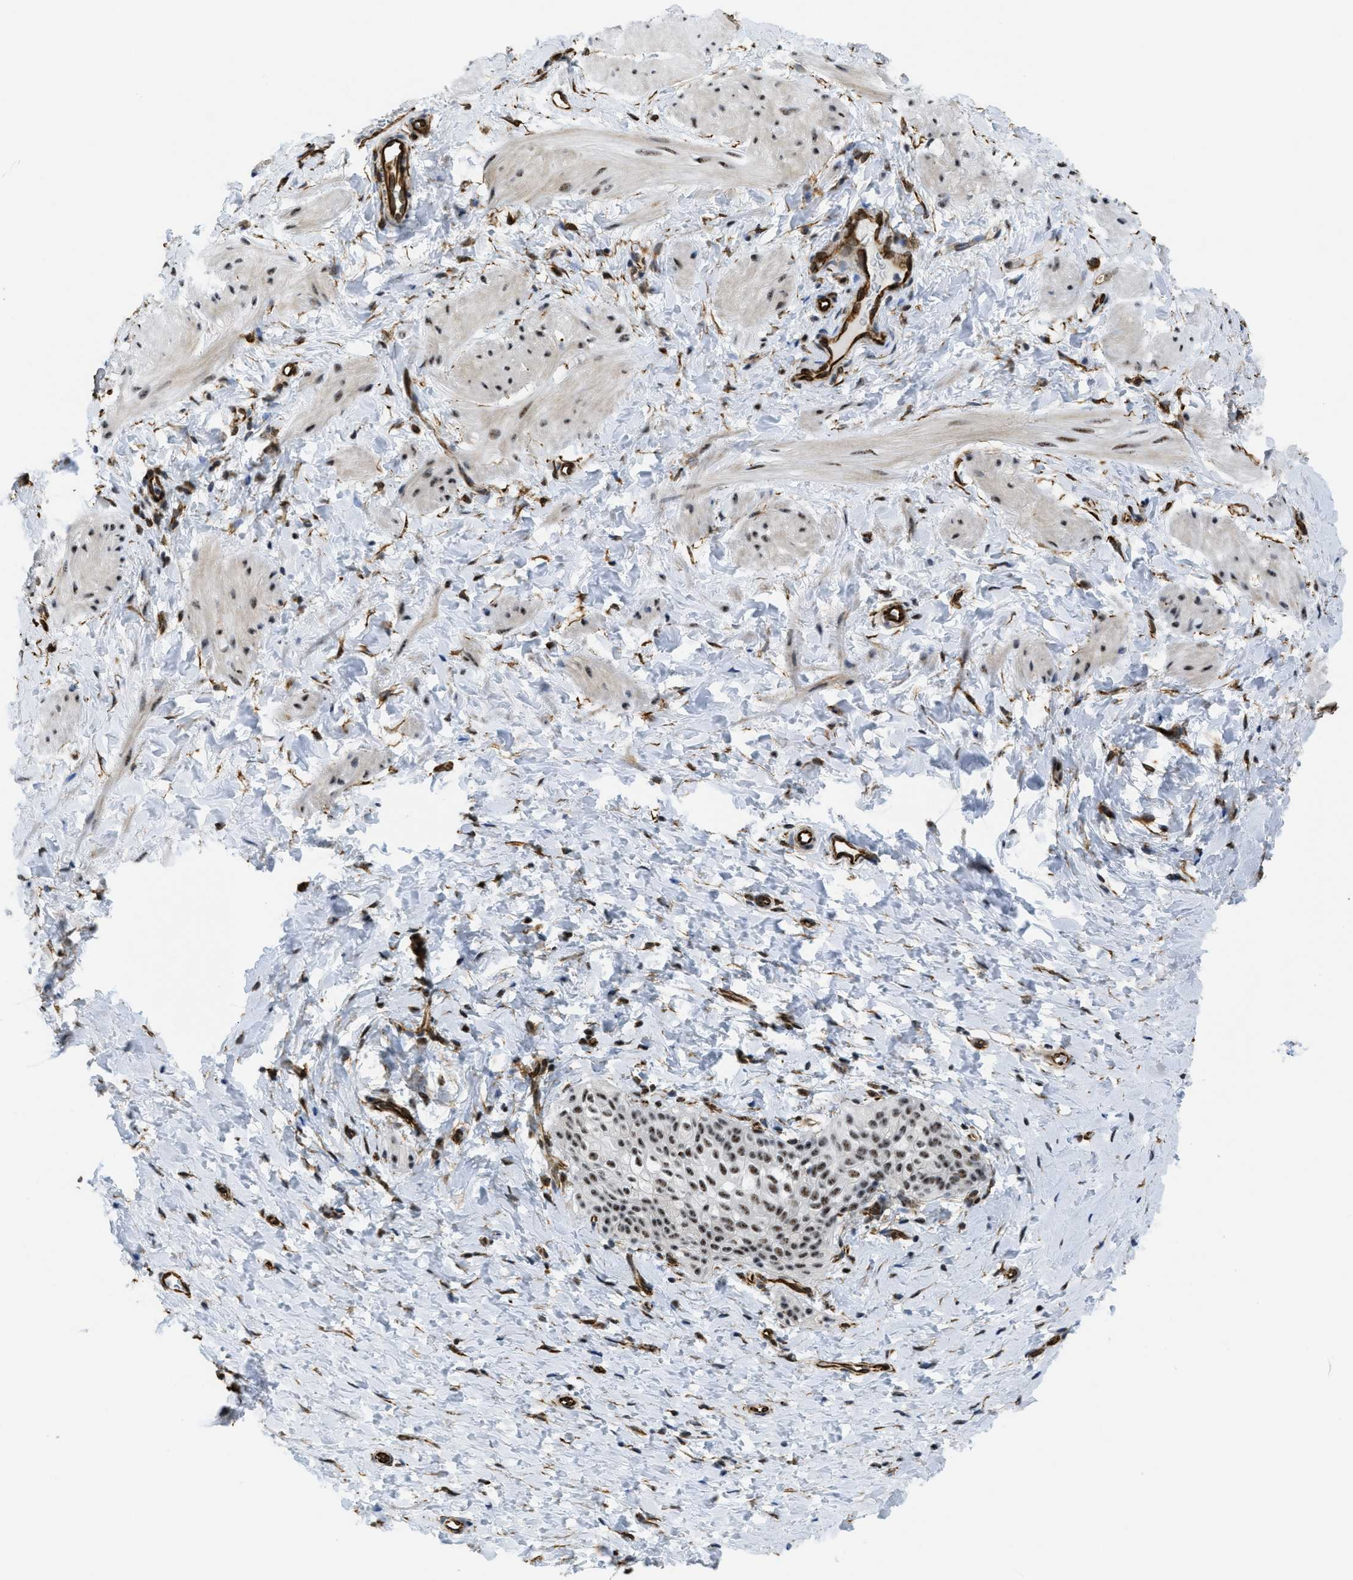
{"staining": {"intensity": "moderate", "quantity": "25%-75%", "location": "cytoplasmic/membranous,nuclear"}, "tissue": "smooth muscle", "cell_type": "Smooth muscle cells", "image_type": "normal", "snomed": [{"axis": "morphology", "description": "Normal tissue, NOS"}, {"axis": "topography", "description": "Smooth muscle"}], "caption": "Protein staining of normal smooth muscle reveals moderate cytoplasmic/membranous,nuclear positivity in about 25%-75% of smooth muscle cells.", "gene": "LRRC8B", "patient": {"sex": "male", "age": 16}}